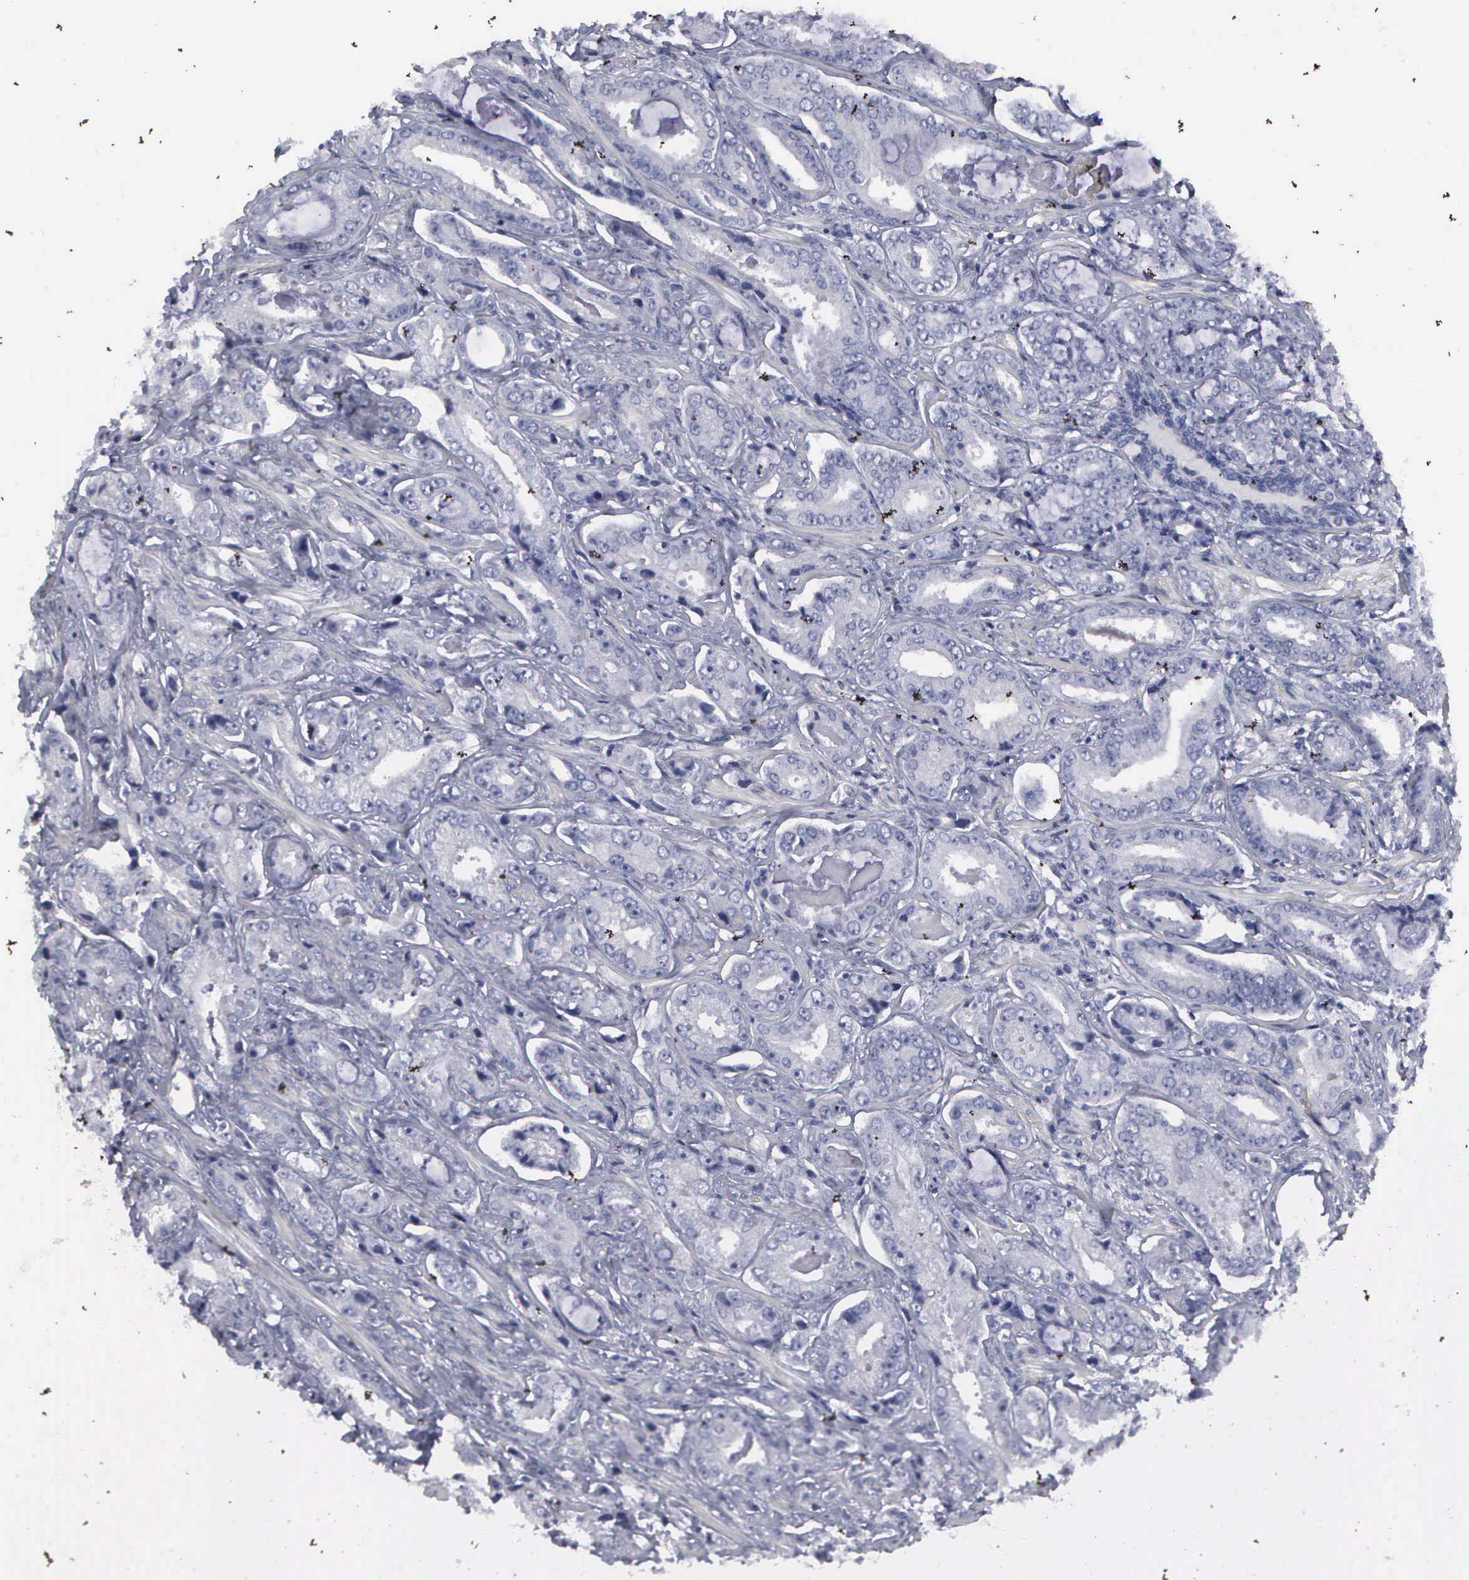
{"staining": {"intensity": "negative", "quantity": "none", "location": "none"}, "tissue": "prostate cancer", "cell_type": "Tumor cells", "image_type": "cancer", "snomed": [{"axis": "morphology", "description": "Adenocarcinoma, Low grade"}, {"axis": "topography", "description": "Prostate"}], "caption": "Photomicrograph shows no protein expression in tumor cells of prostate cancer tissue.", "gene": "KIAA0586", "patient": {"sex": "male", "age": 65}}